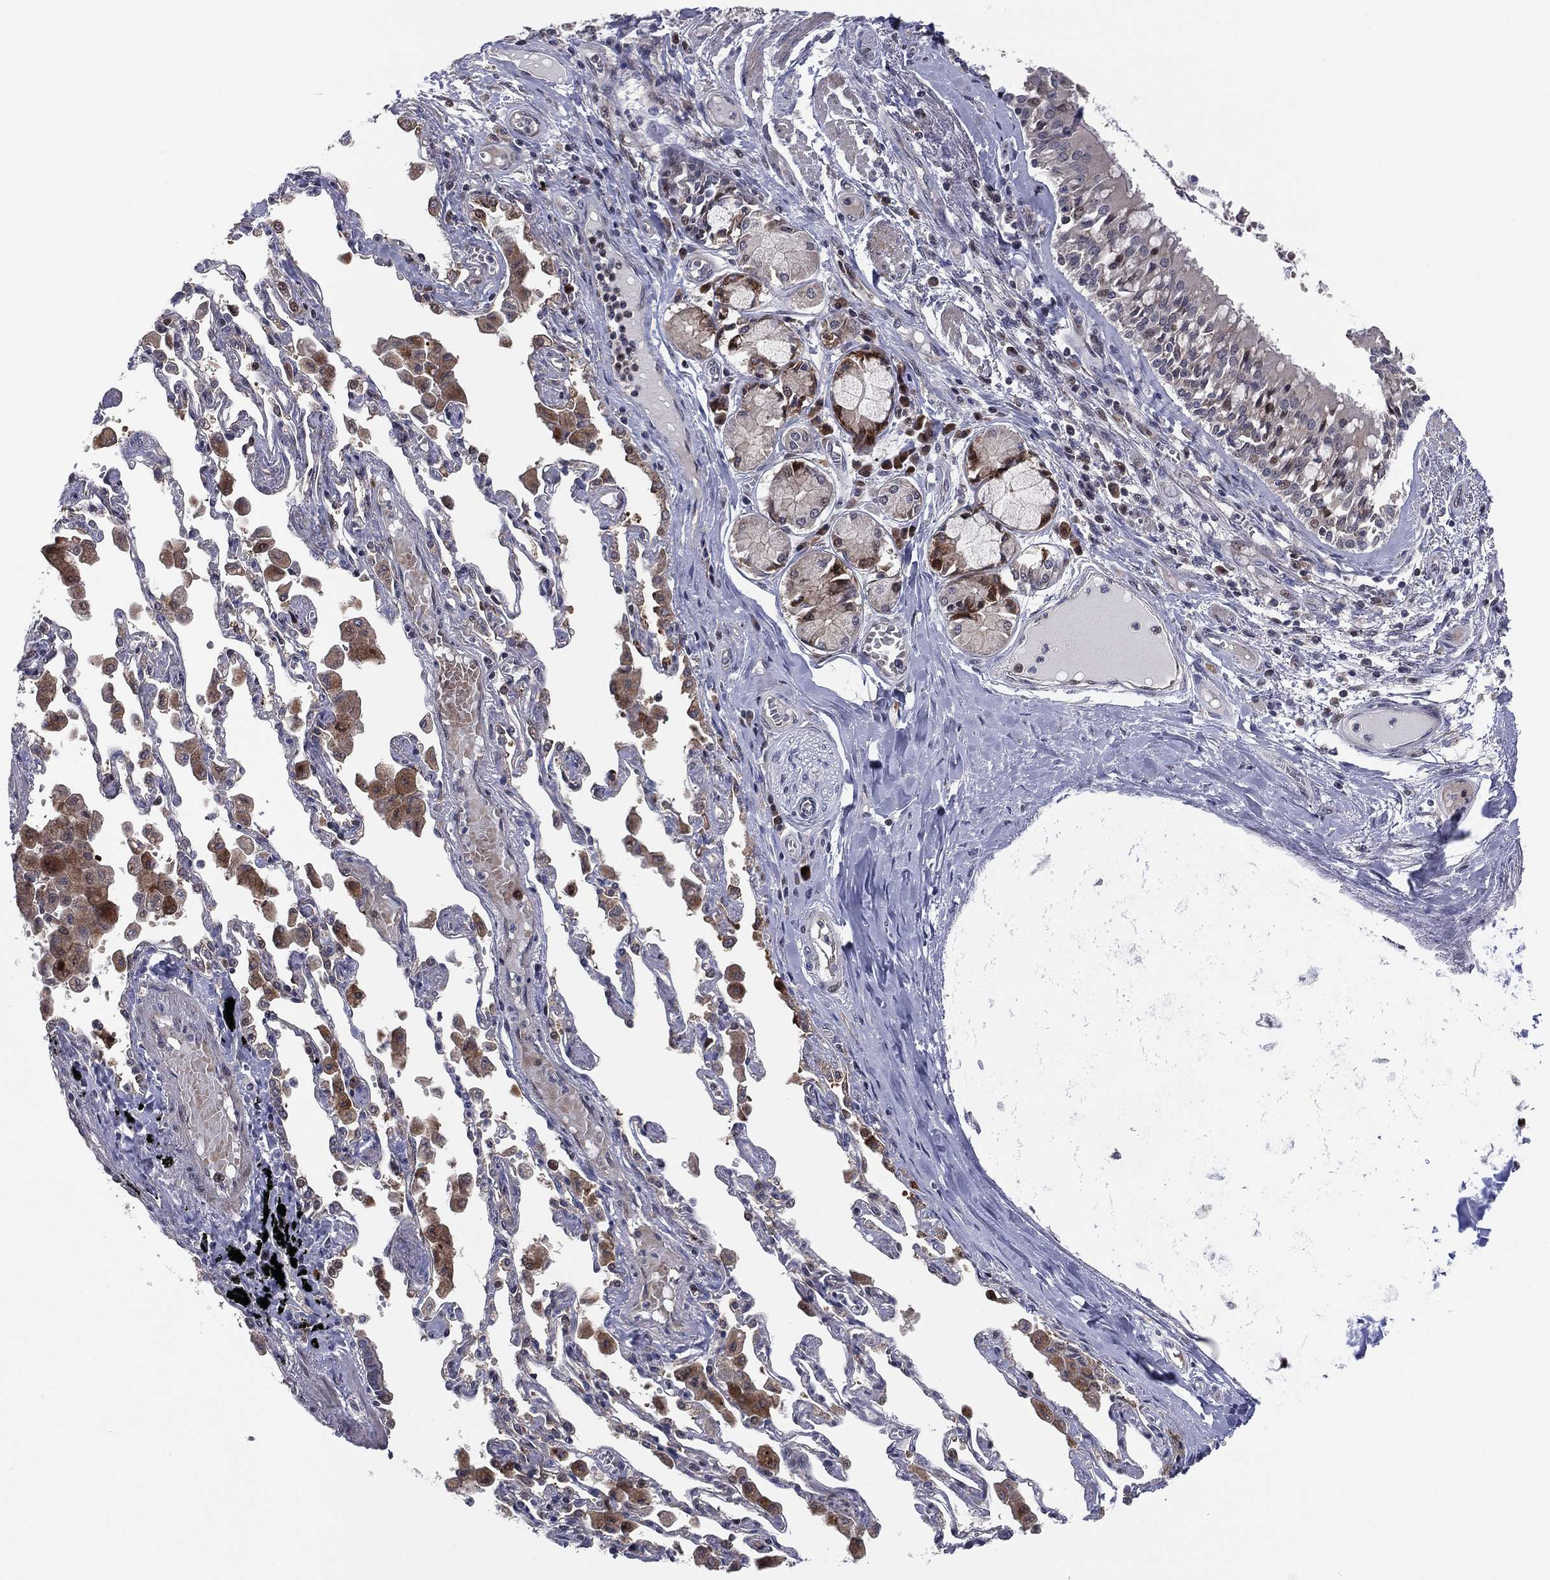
{"staining": {"intensity": "strong", "quantity": "25%-75%", "location": "cytoplasmic/membranous"}, "tissue": "bronchus", "cell_type": "Respiratory epithelial cells", "image_type": "normal", "snomed": [{"axis": "morphology", "description": "Normal tissue, NOS"}, {"axis": "morphology", "description": "Squamous cell carcinoma, NOS"}, {"axis": "topography", "description": "Cartilage tissue"}, {"axis": "topography", "description": "Bronchus"}, {"axis": "topography", "description": "Lung"}], "caption": "Immunohistochemical staining of benign bronchus exhibits strong cytoplasmic/membranous protein staining in about 25%-75% of respiratory epithelial cells. (IHC, brightfield microscopy, high magnification).", "gene": "UTP14A", "patient": {"sex": "female", "age": 49}}